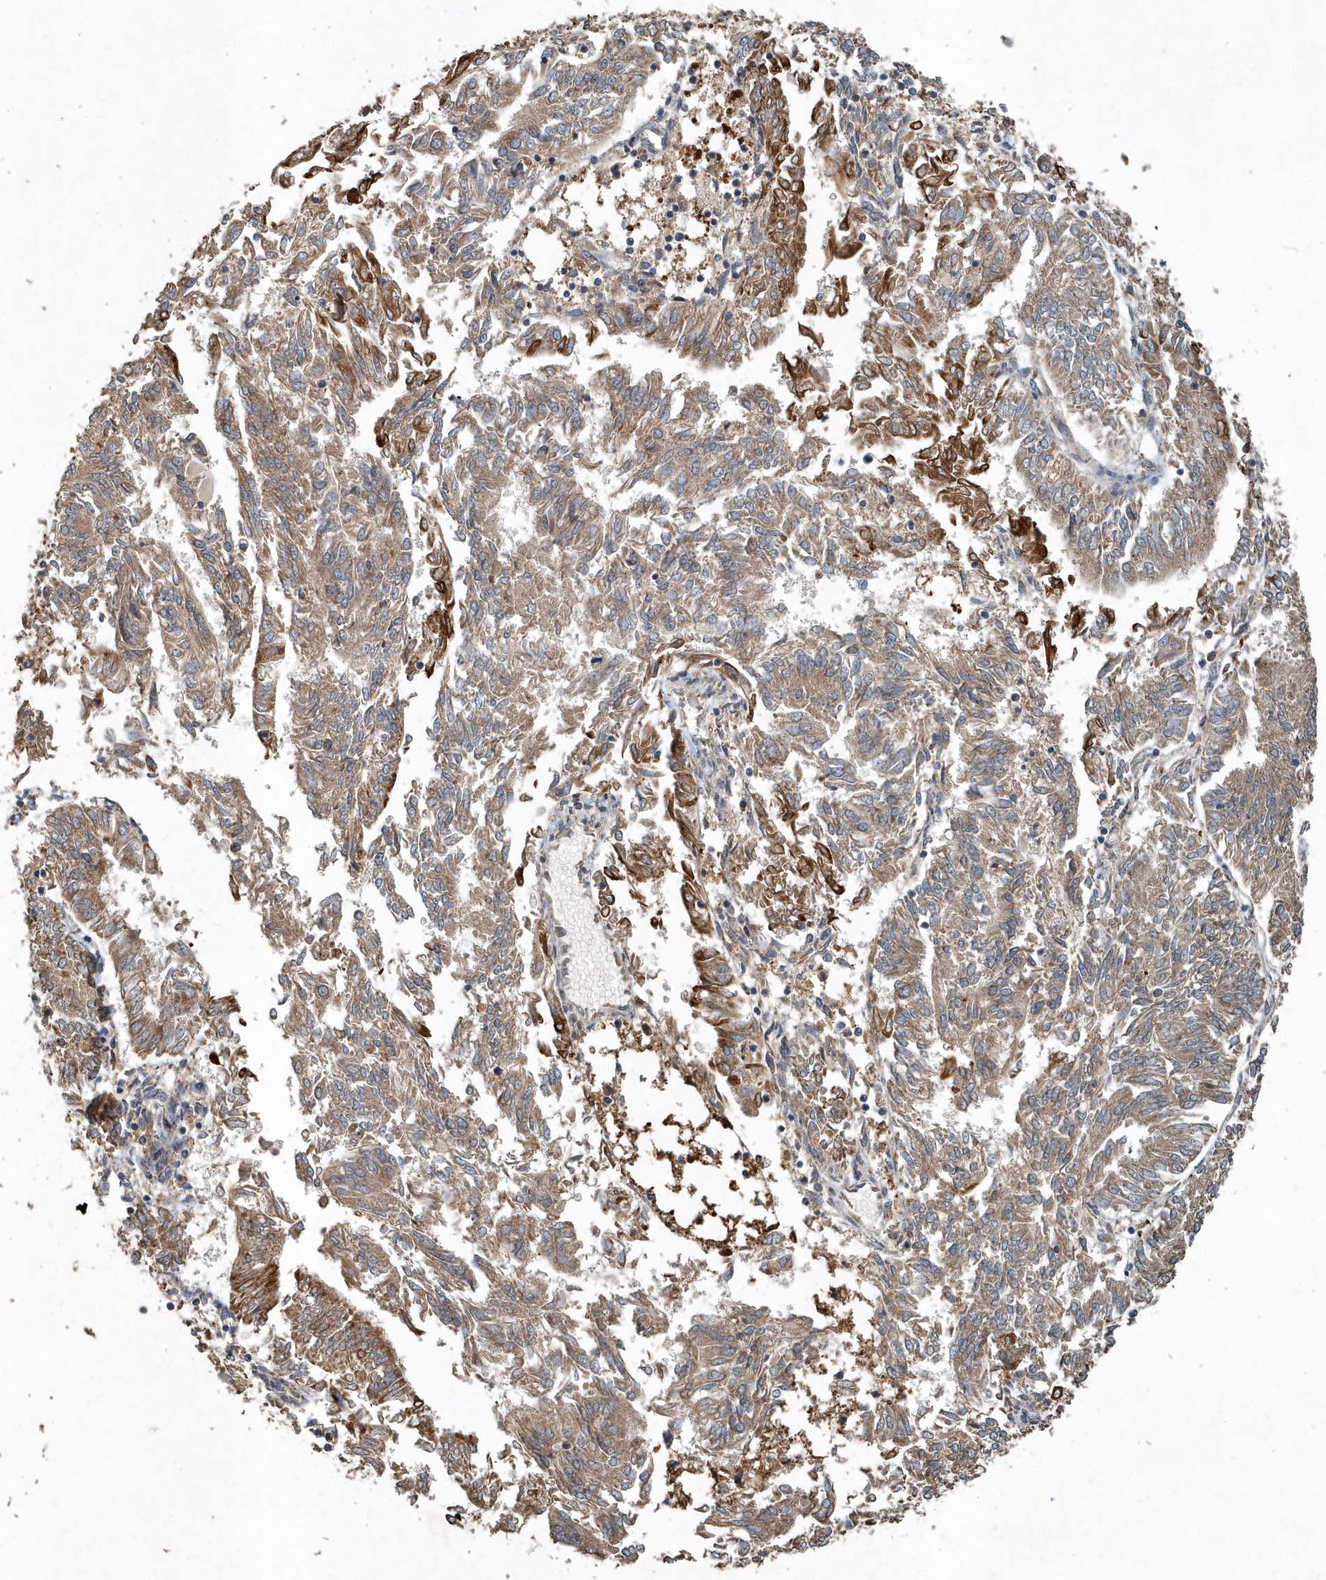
{"staining": {"intensity": "moderate", "quantity": ">75%", "location": "cytoplasmic/membranous"}, "tissue": "endometrial cancer", "cell_type": "Tumor cells", "image_type": "cancer", "snomed": [{"axis": "morphology", "description": "Adenocarcinoma, NOS"}, {"axis": "topography", "description": "Endometrium"}], "caption": "The micrograph displays a brown stain indicating the presence of a protein in the cytoplasmic/membranous of tumor cells in adenocarcinoma (endometrial).", "gene": "SCFD2", "patient": {"sex": "female", "age": 58}}